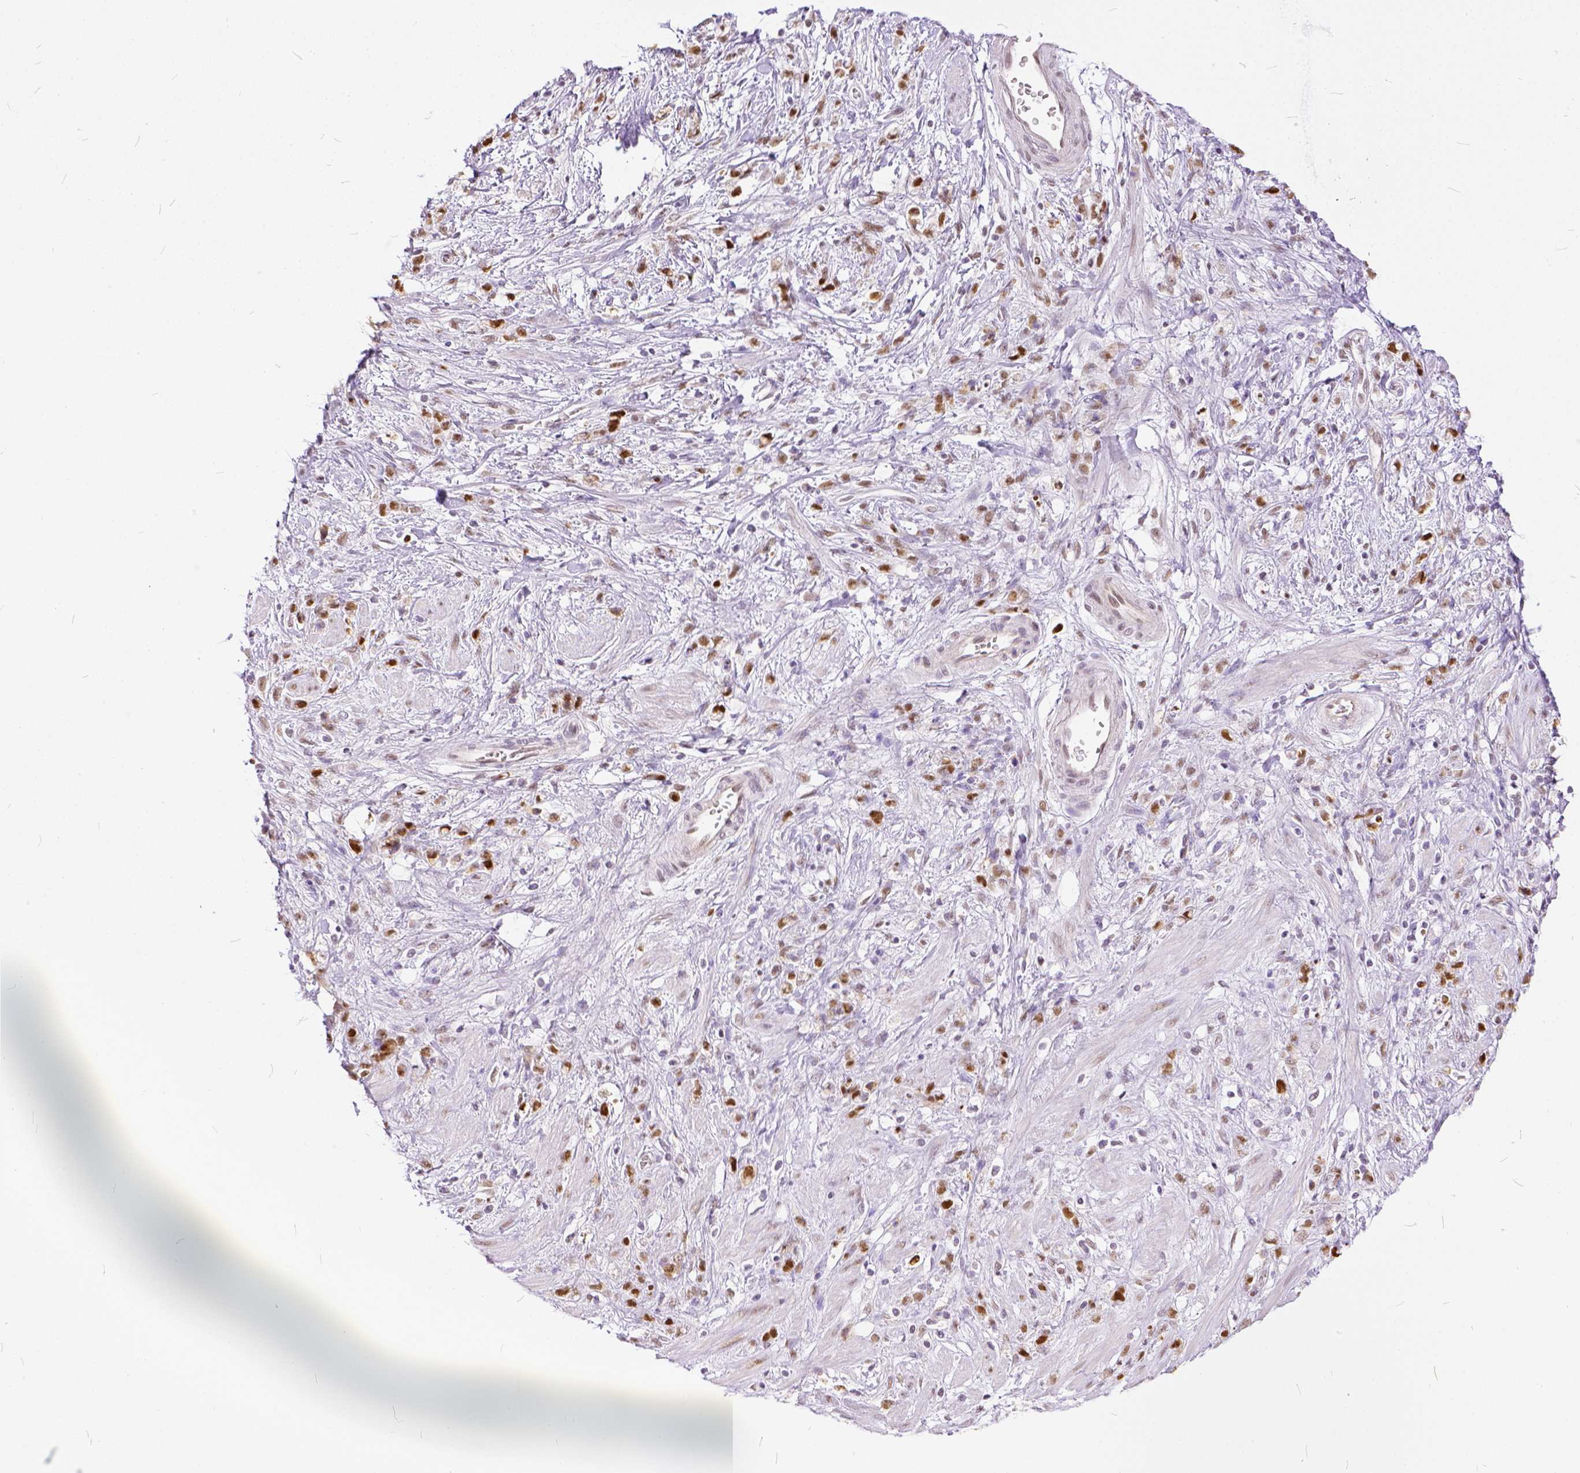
{"staining": {"intensity": "moderate", "quantity": ">75%", "location": "nuclear"}, "tissue": "stomach cancer", "cell_type": "Tumor cells", "image_type": "cancer", "snomed": [{"axis": "morphology", "description": "Adenocarcinoma, NOS"}, {"axis": "topography", "description": "Stomach"}], "caption": "Immunohistochemistry (IHC) image of human adenocarcinoma (stomach) stained for a protein (brown), which demonstrates medium levels of moderate nuclear staining in about >75% of tumor cells.", "gene": "ERCC1", "patient": {"sex": "female", "age": 60}}